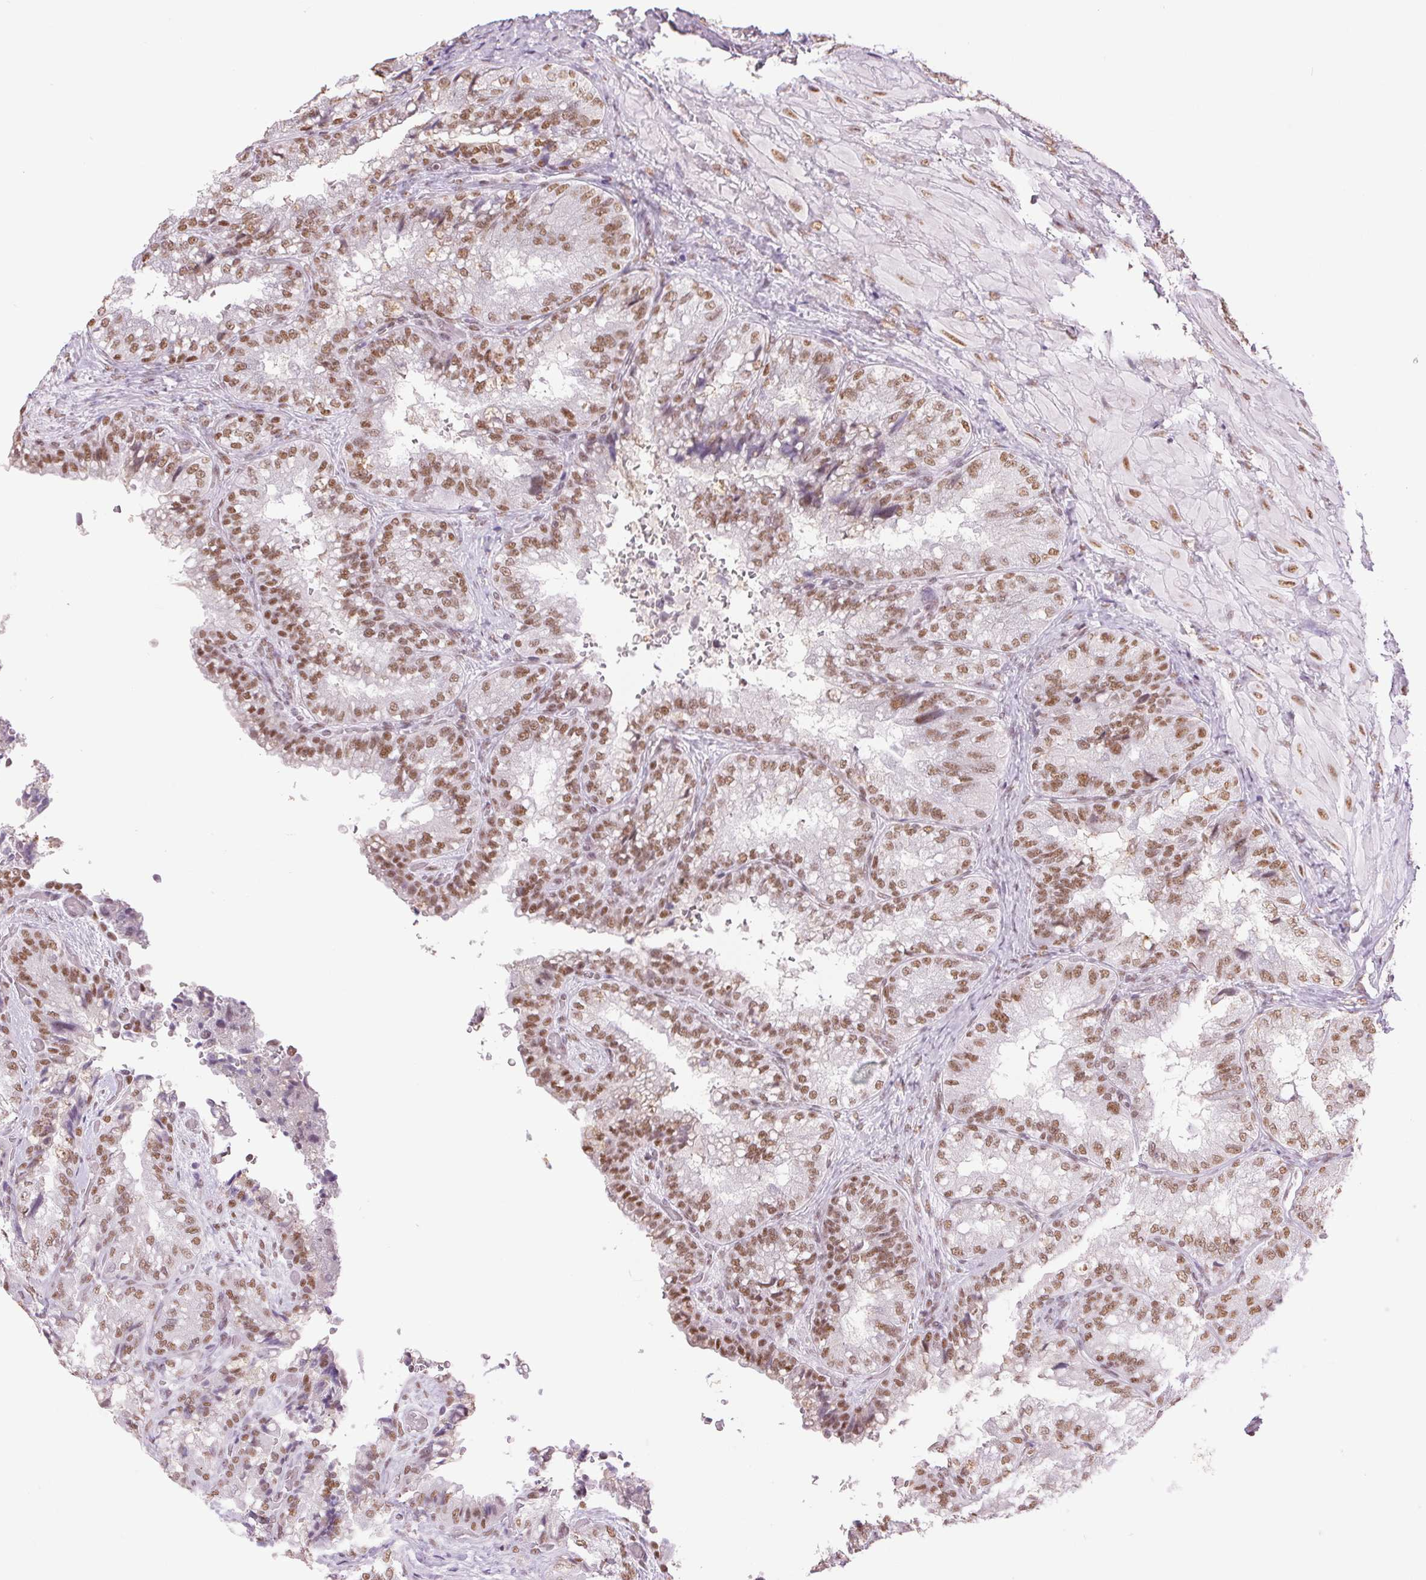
{"staining": {"intensity": "moderate", "quantity": ">75%", "location": "nuclear"}, "tissue": "seminal vesicle", "cell_type": "Glandular cells", "image_type": "normal", "snomed": [{"axis": "morphology", "description": "Normal tissue, NOS"}, {"axis": "topography", "description": "Seminal veicle"}], "caption": "IHC (DAB (3,3'-diaminobenzidine)) staining of unremarkable seminal vesicle displays moderate nuclear protein expression in approximately >75% of glandular cells.", "gene": "ZFR2", "patient": {"sex": "male", "age": 57}}